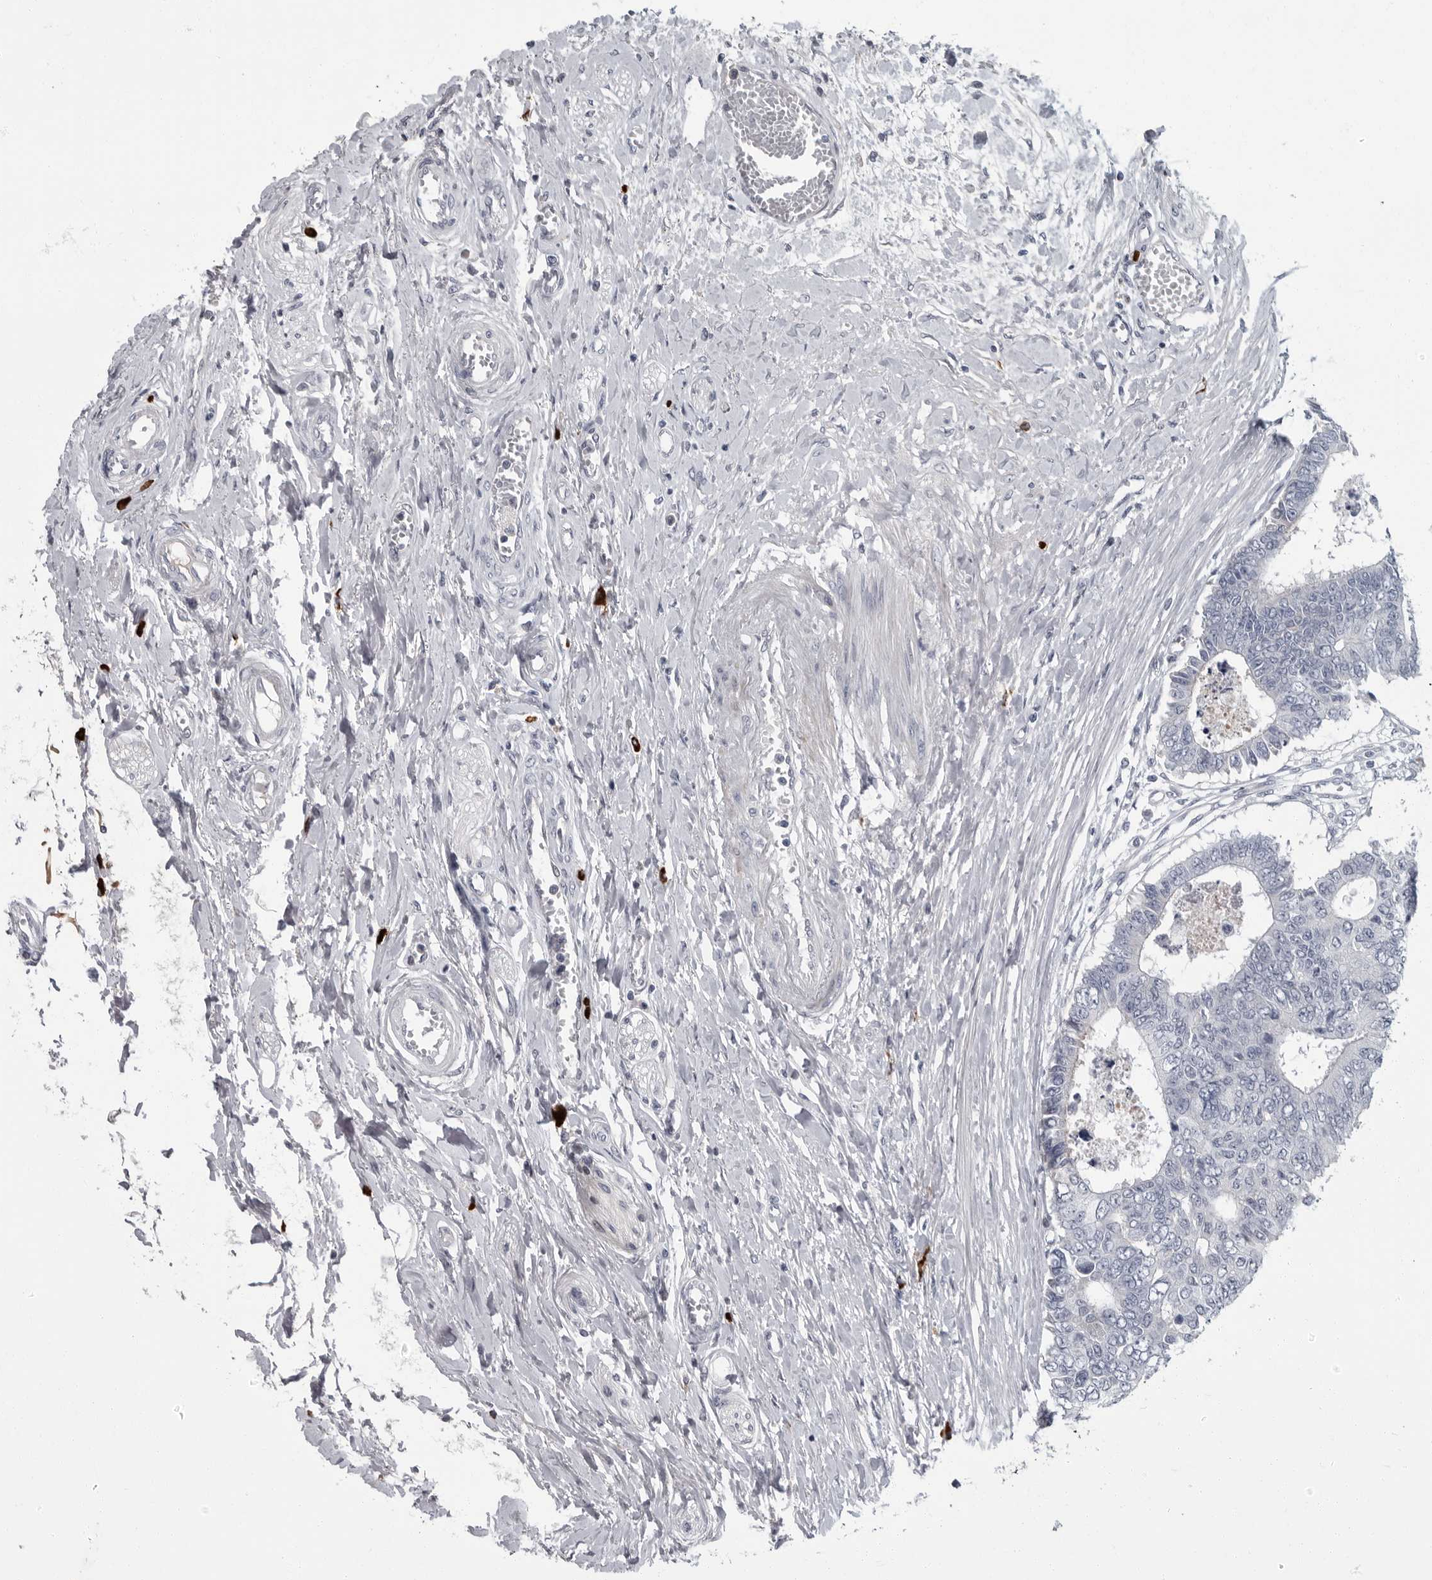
{"staining": {"intensity": "negative", "quantity": "none", "location": "none"}, "tissue": "colorectal cancer", "cell_type": "Tumor cells", "image_type": "cancer", "snomed": [{"axis": "morphology", "description": "Adenocarcinoma, NOS"}, {"axis": "topography", "description": "Rectum"}], "caption": "Immunohistochemistry (IHC) histopathology image of neoplastic tissue: colorectal adenocarcinoma stained with DAB (3,3'-diaminobenzidine) displays no significant protein staining in tumor cells.", "gene": "SLC25A39", "patient": {"sex": "male", "age": 84}}